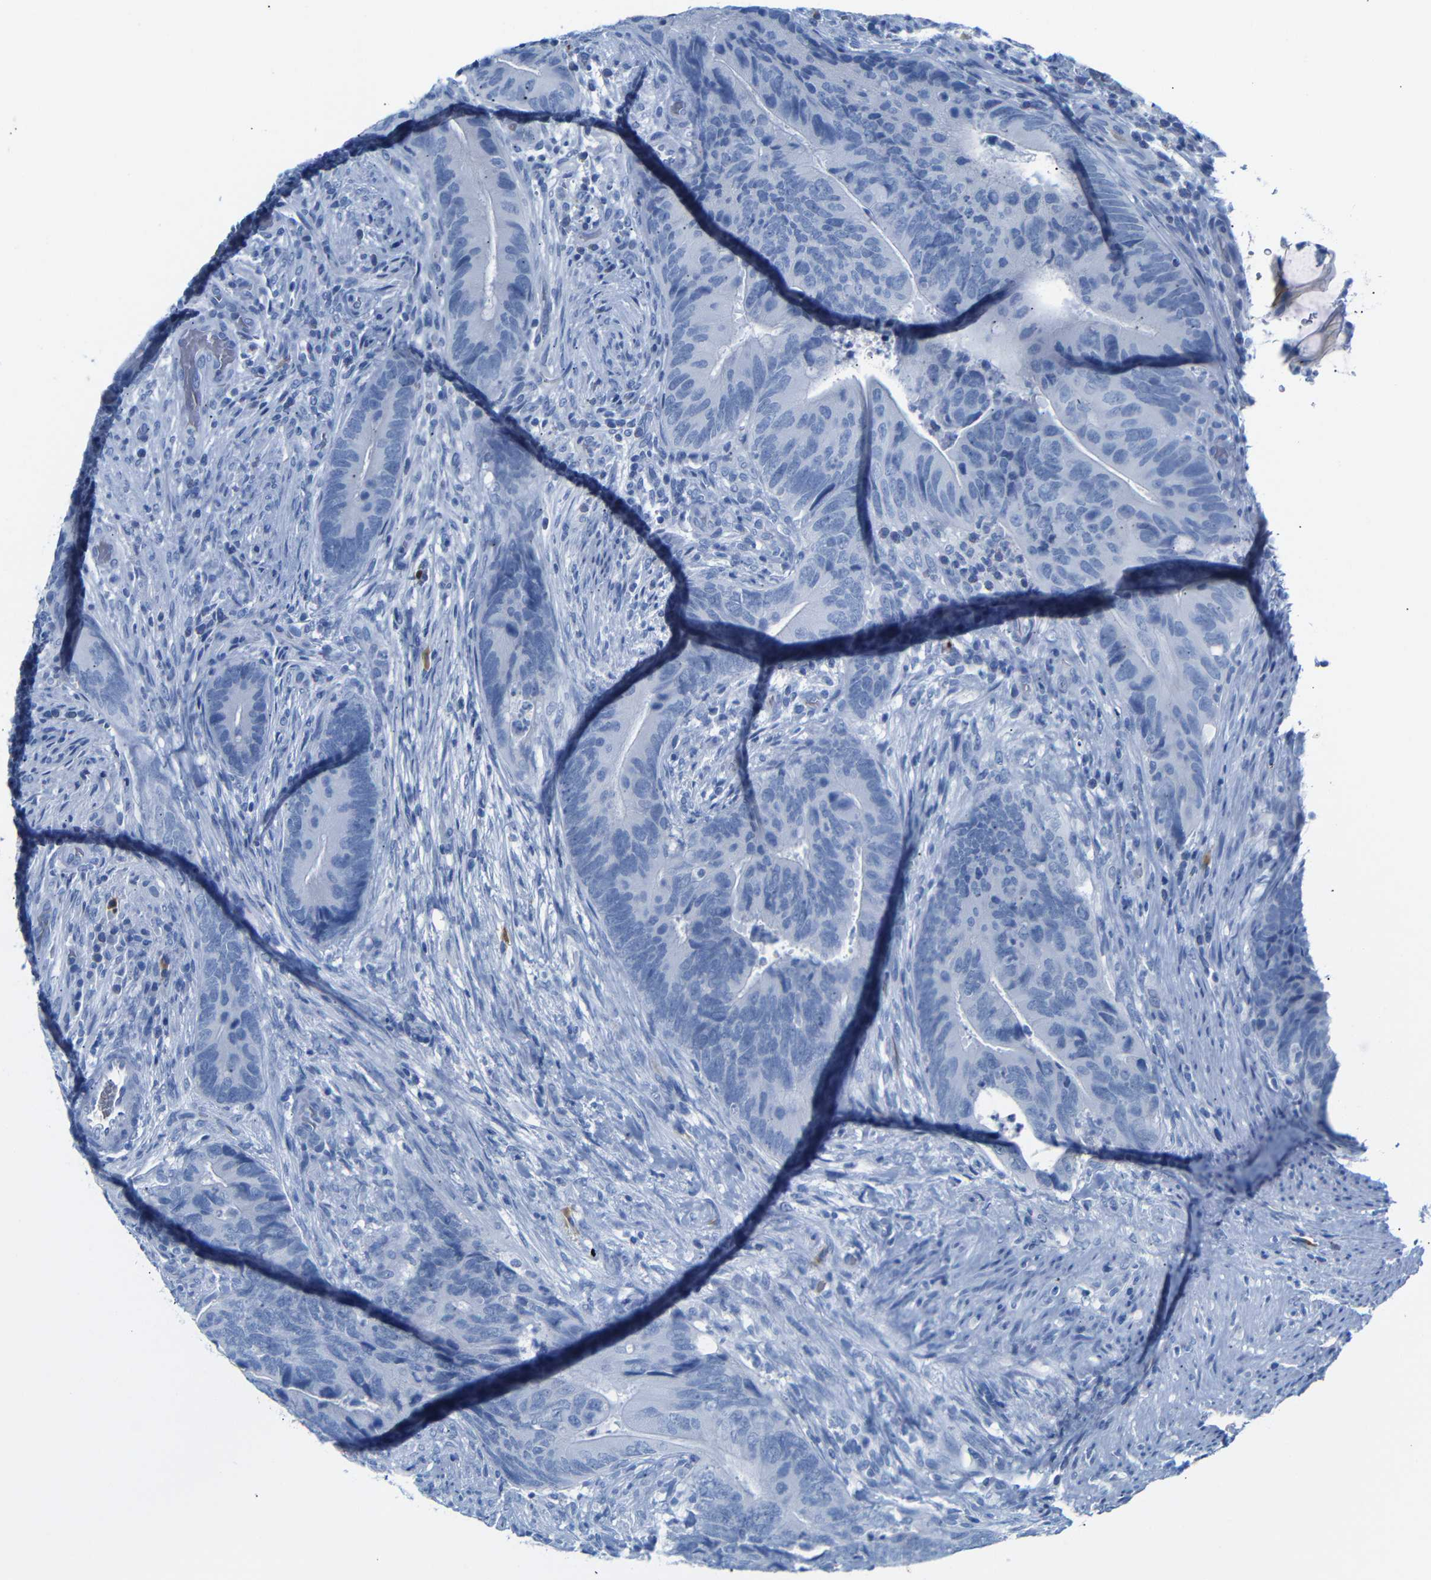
{"staining": {"intensity": "negative", "quantity": "none", "location": "none"}, "tissue": "colorectal cancer", "cell_type": "Tumor cells", "image_type": "cancer", "snomed": [{"axis": "morphology", "description": "Normal tissue, NOS"}, {"axis": "morphology", "description": "Adenocarcinoma, NOS"}, {"axis": "topography", "description": "Colon"}], "caption": "The IHC photomicrograph has no significant expression in tumor cells of colorectal adenocarcinoma tissue.", "gene": "ERVMER34-1", "patient": {"sex": "male", "age": 56}}